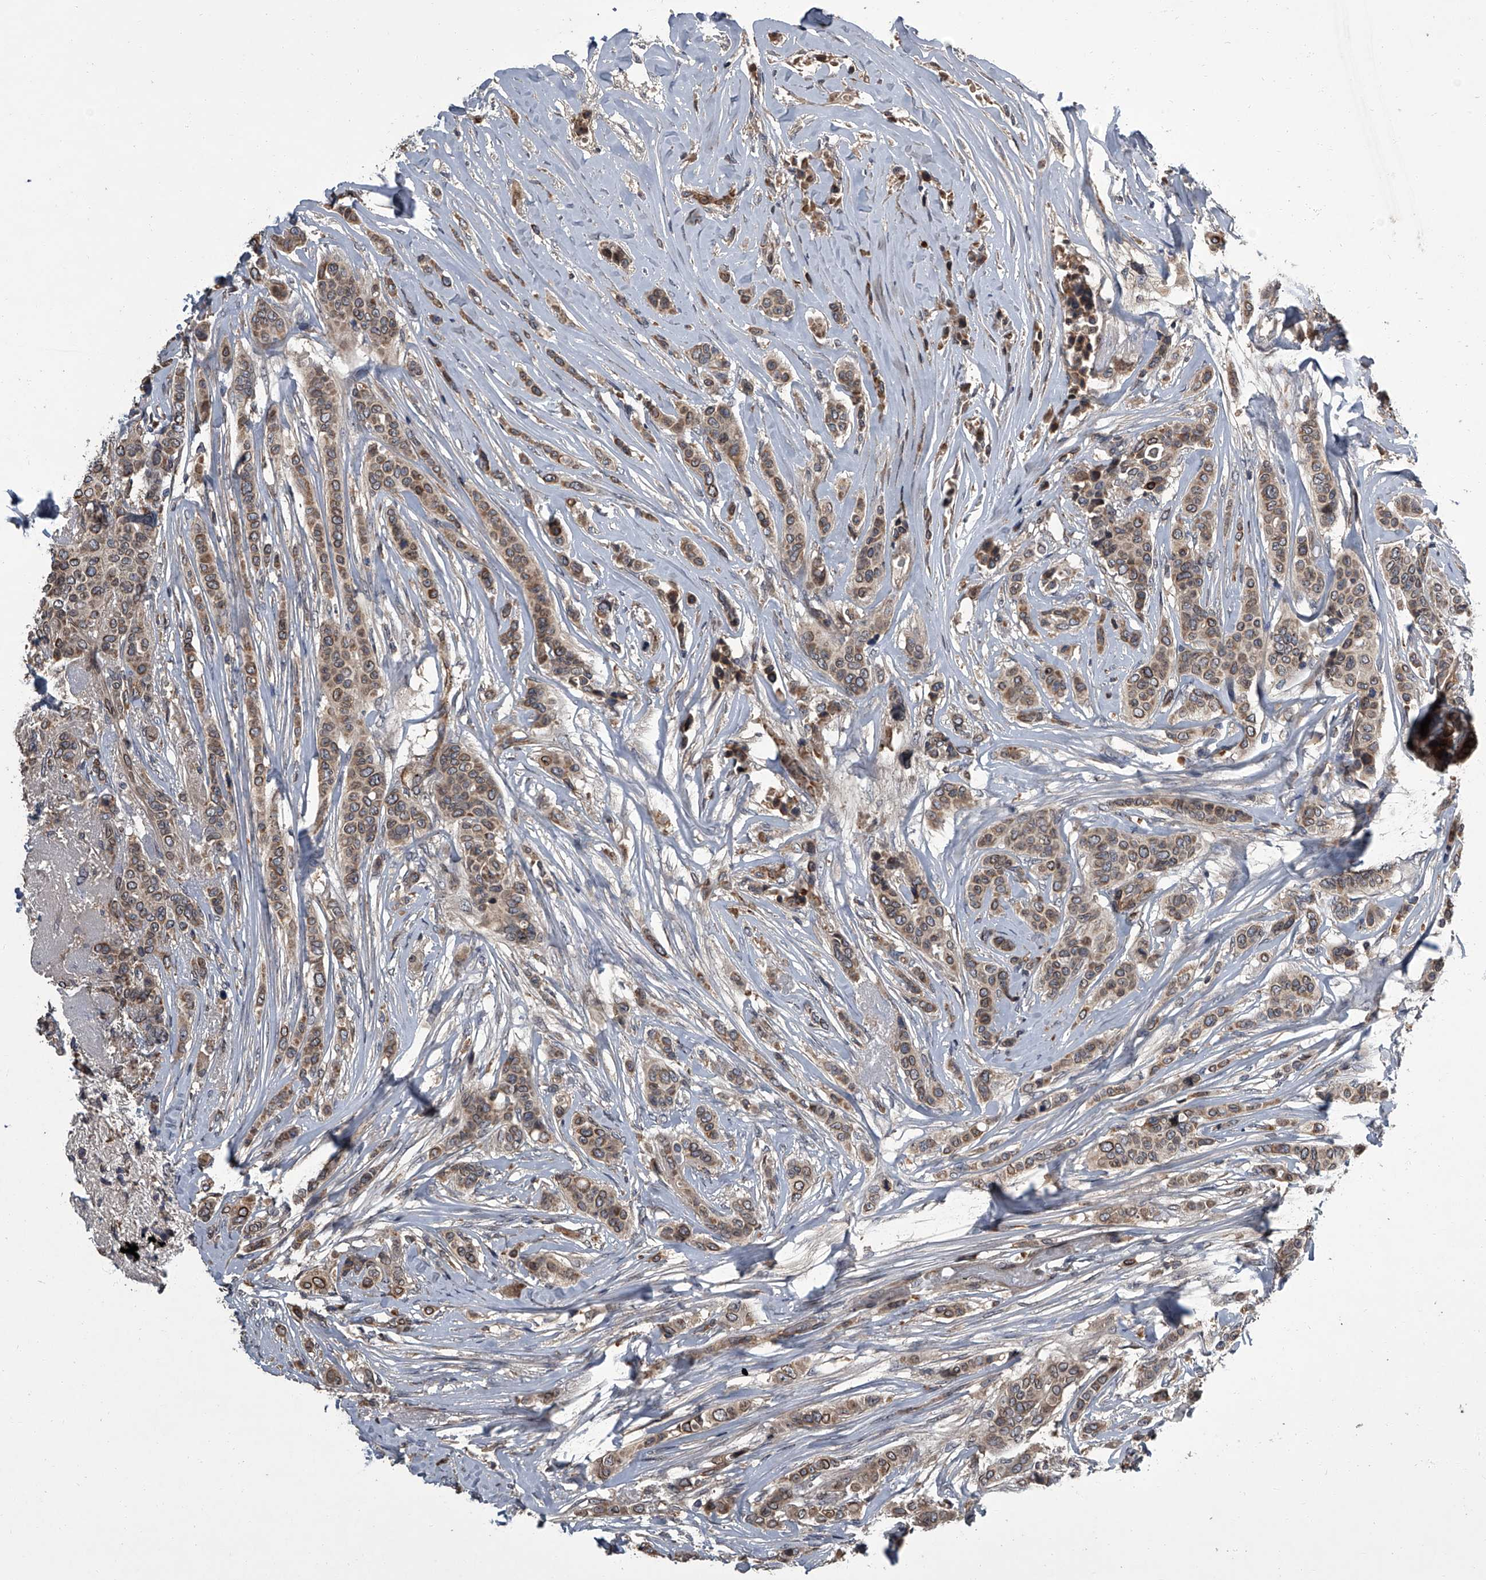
{"staining": {"intensity": "moderate", "quantity": ">75%", "location": "cytoplasmic/membranous,nuclear"}, "tissue": "breast cancer", "cell_type": "Tumor cells", "image_type": "cancer", "snomed": [{"axis": "morphology", "description": "Lobular carcinoma"}, {"axis": "topography", "description": "Breast"}], "caption": "Immunohistochemical staining of human breast cancer demonstrates moderate cytoplasmic/membranous and nuclear protein expression in approximately >75% of tumor cells.", "gene": "LRRC8C", "patient": {"sex": "female", "age": 51}}